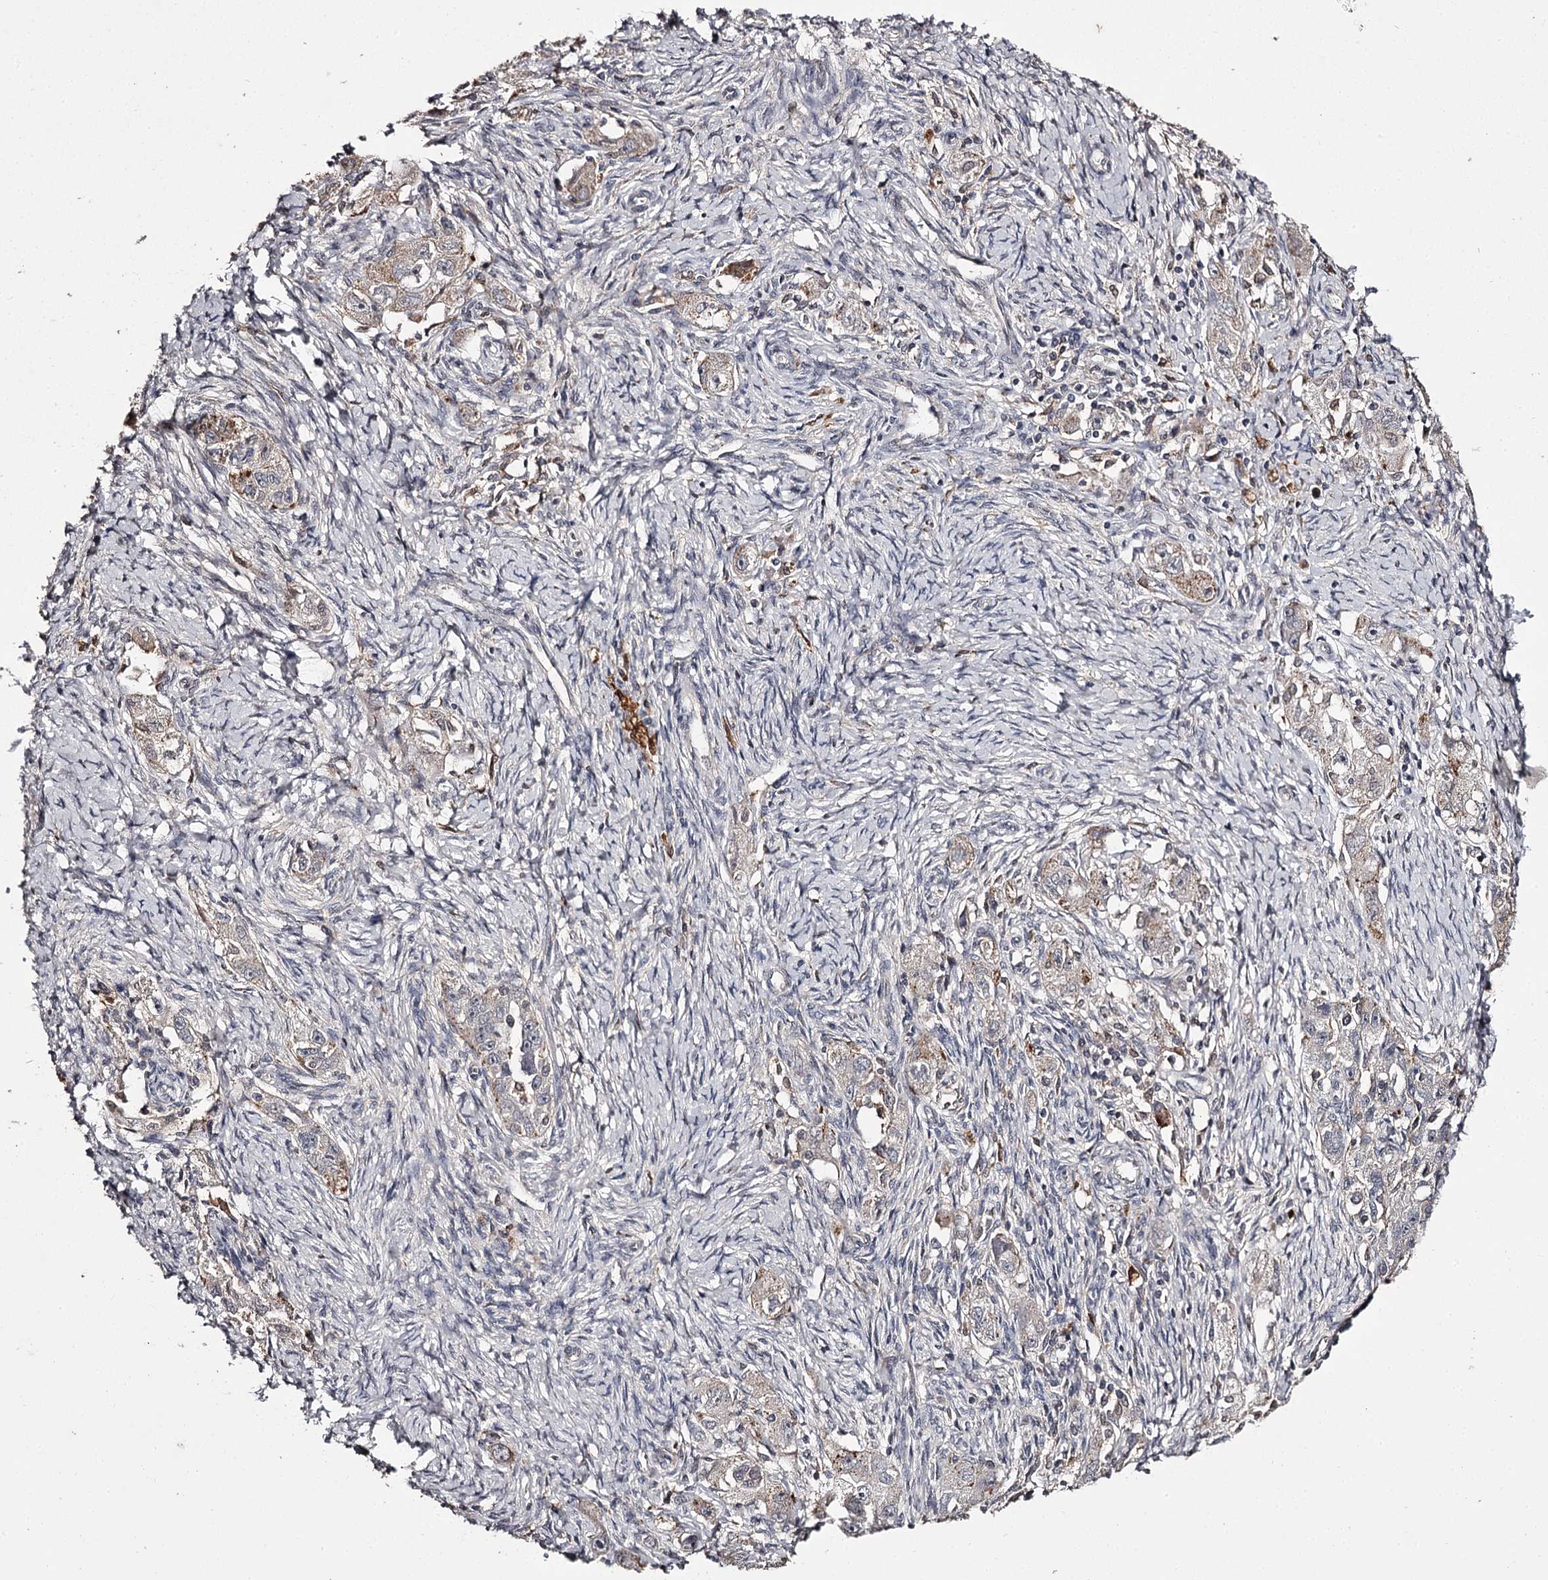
{"staining": {"intensity": "moderate", "quantity": "<25%", "location": "cytoplasmic/membranous"}, "tissue": "ovarian cancer", "cell_type": "Tumor cells", "image_type": "cancer", "snomed": [{"axis": "morphology", "description": "Carcinoma, NOS"}, {"axis": "morphology", "description": "Cystadenocarcinoma, serous, NOS"}, {"axis": "topography", "description": "Ovary"}], "caption": "Ovarian cancer (carcinoma) was stained to show a protein in brown. There is low levels of moderate cytoplasmic/membranous expression in about <25% of tumor cells. (DAB (3,3'-diaminobenzidine) IHC, brown staining for protein, blue staining for nuclei).", "gene": "SLC32A1", "patient": {"sex": "female", "age": 69}}